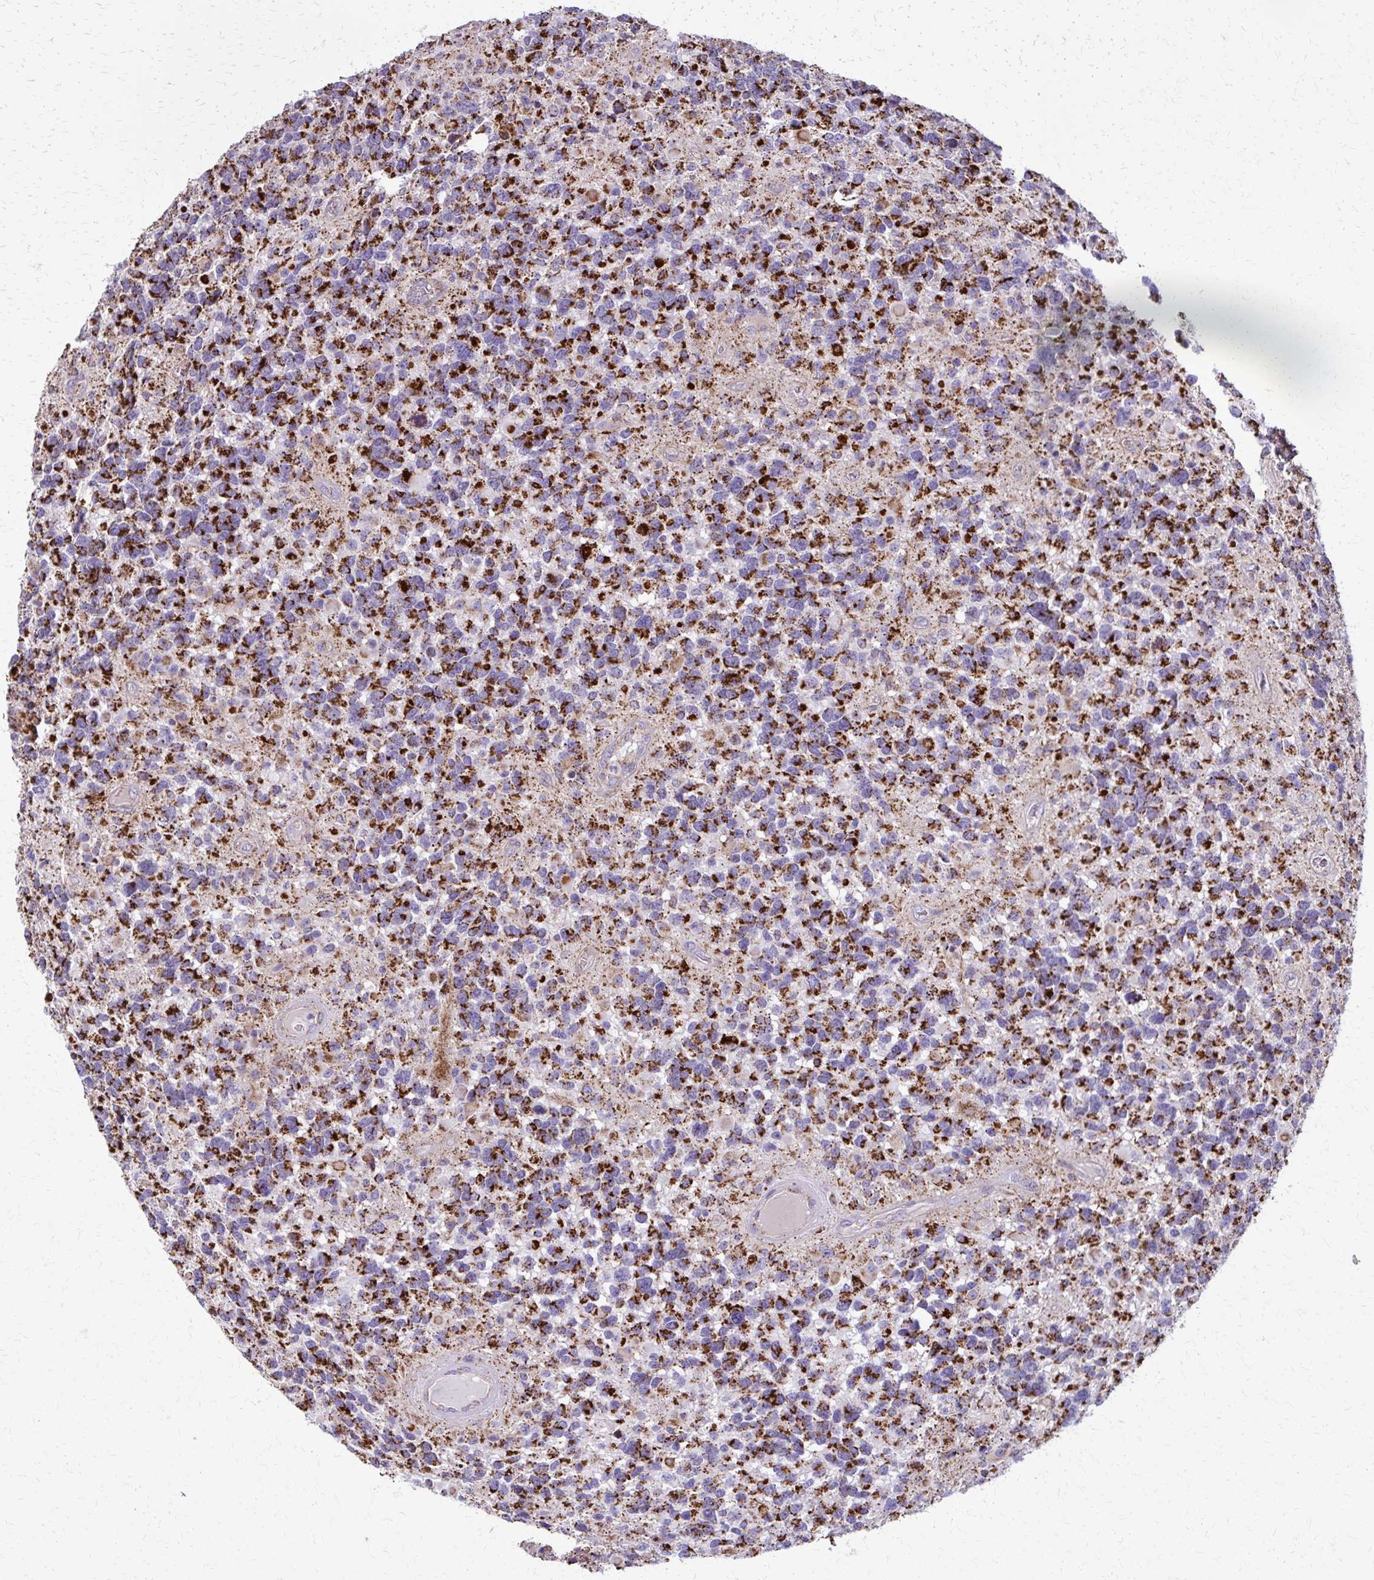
{"staining": {"intensity": "strong", "quantity": ">75%", "location": "cytoplasmic/membranous"}, "tissue": "glioma", "cell_type": "Tumor cells", "image_type": "cancer", "snomed": [{"axis": "morphology", "description": "Glioma, malignant, High grade"}, {"axis": "topography", "description": "Brain"}], "caption": "Glioma was stained to show a protein in brown. There is high levels of strong cytoplasmic/membranous positivity in approximately >75% of tumor cells. The protein of interest is stained brown, and the nuclei are stained in blue (DAB IHC with brightfield microscopy, high magnification).", "gene": "TVP23A", "patient": {"sex": "female", "age": 40}}